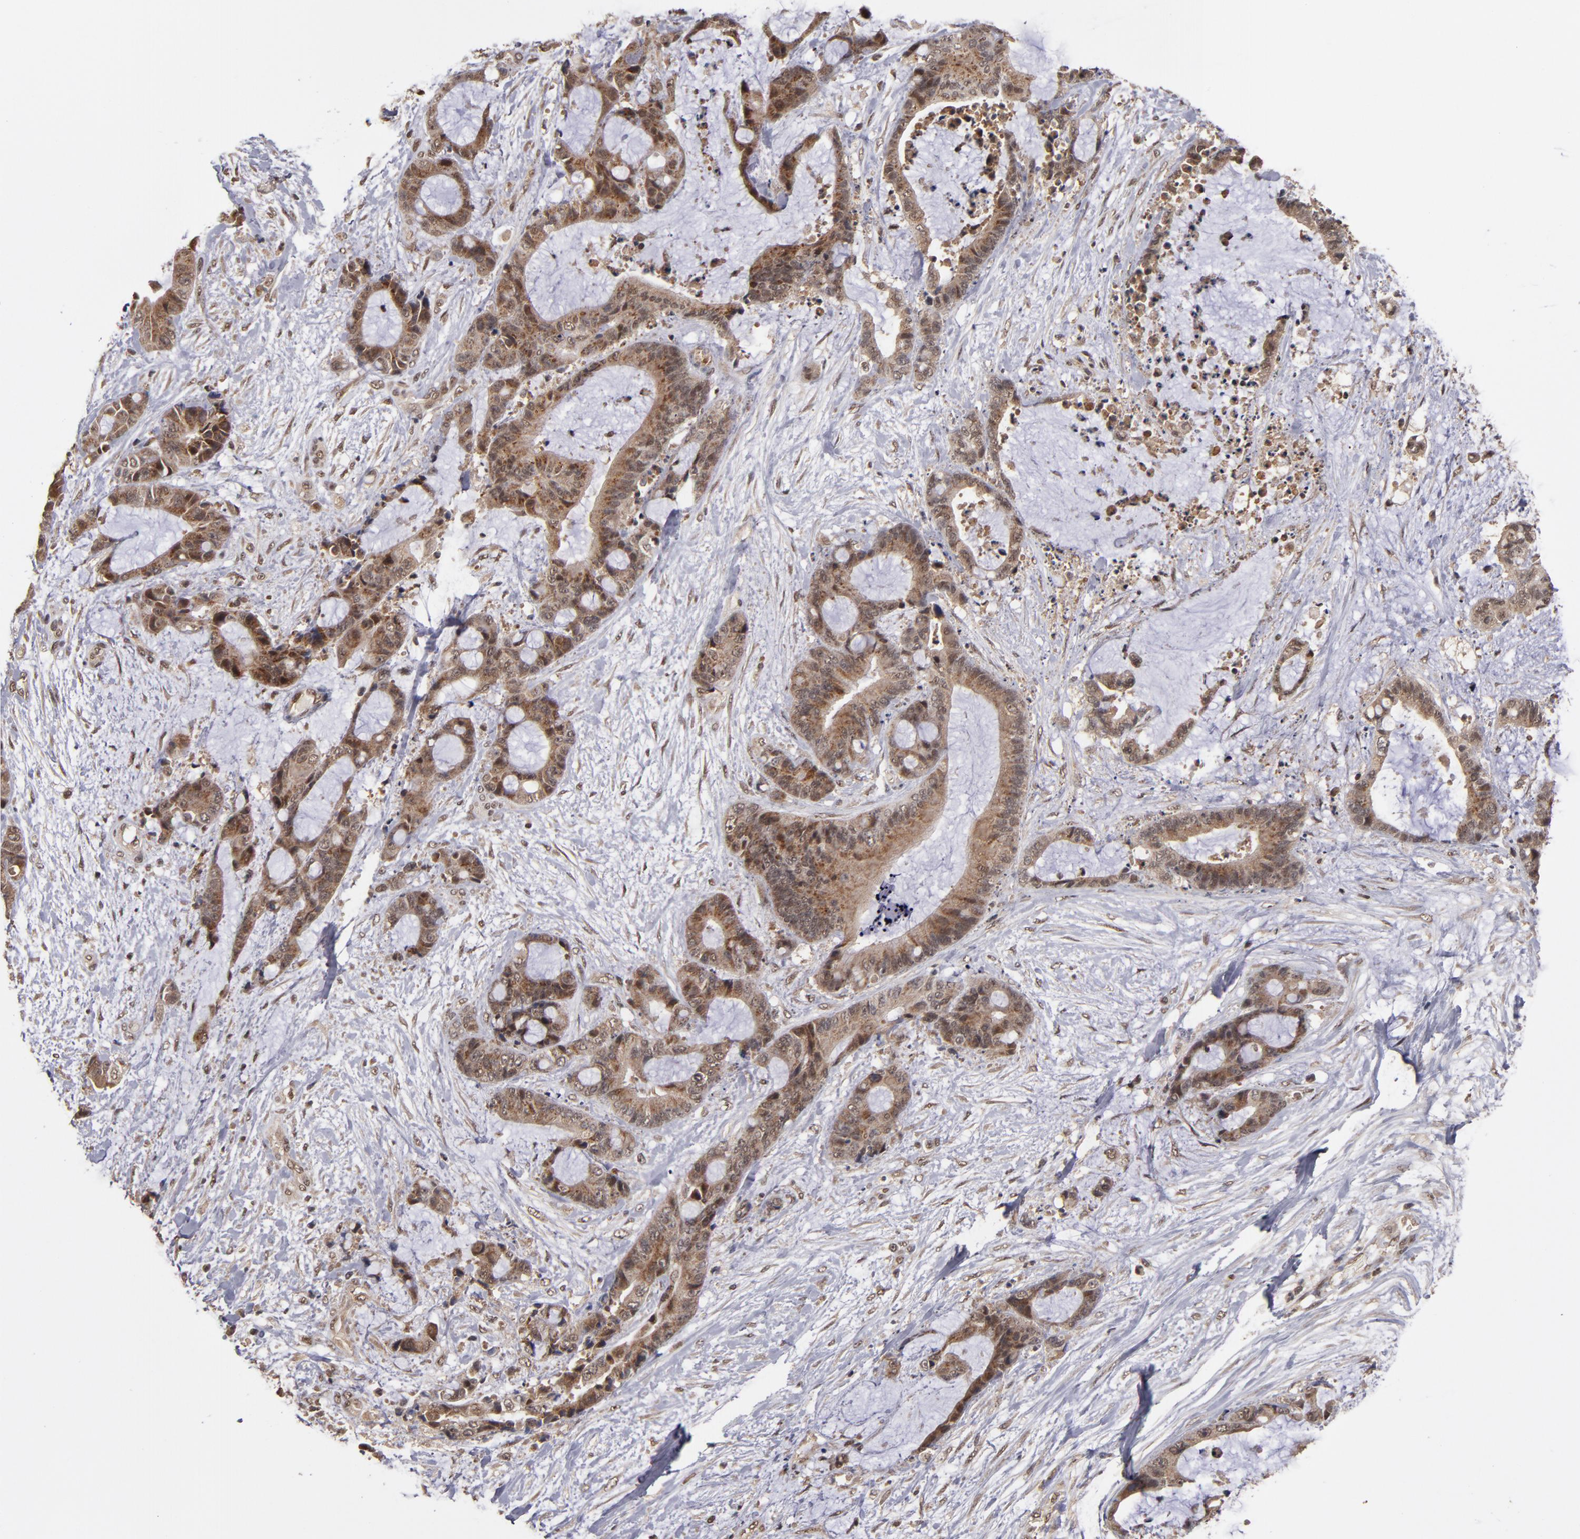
{"staining": {"intensity": "moderate", "quantity": ">75%", "location": "cytoplasmic/membranous"}, "tissue": "liver cancer", "cell_type": "Tumor cells", "image_type": "cancer", "snomed": [{"axis": "morphology", "description": "Cholangiocarcinoma"}, {"axis": "topography", "description": "Liver"}], "caption": "This is an image of immunohistochemistry (IHC) staining of liver cancer (cholangiocarcinoma), which shows moderate expression in the cytoplasmic/membranous of tumor cells.", "gene": "CUL5", "patient": {"sex": "female", "age": 73}}